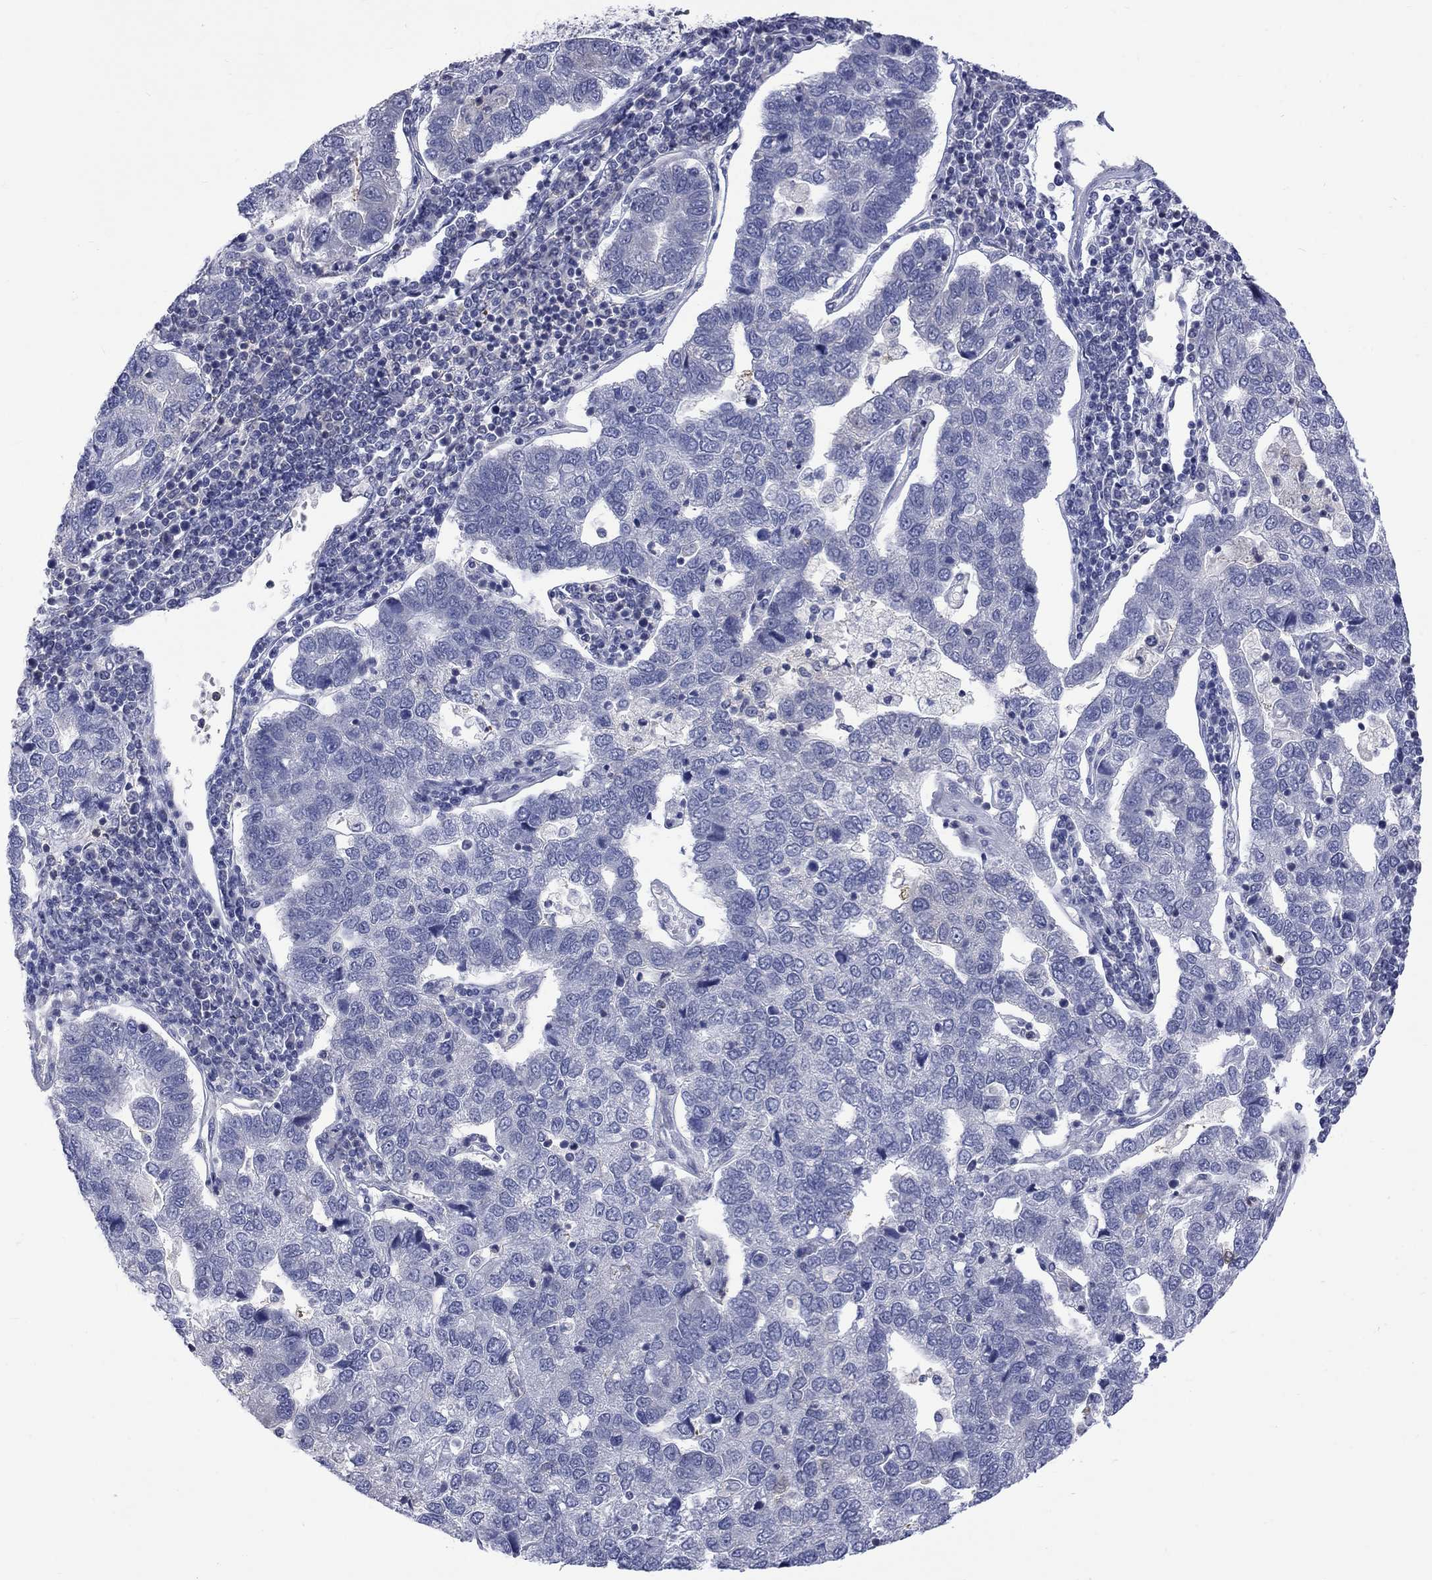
{"staining": {"intensity": "negative", "quantity": "none", "location": "none"}, "tissue": "pancreatic cancer", "cell_type": "Tumor cells", "image_type": "cancer", "snomed": [{"axis": "morphology", "description": "Adenocarcinoma, NOS"}, {"axis": "topography", "description": "Pancreas"}], "caption": "The micrograph demonstrates no significant staining in tumor cells of pancreatic cancer.", "gene": "HKDC1", "patient": {"sex": "female", "age": 61}}